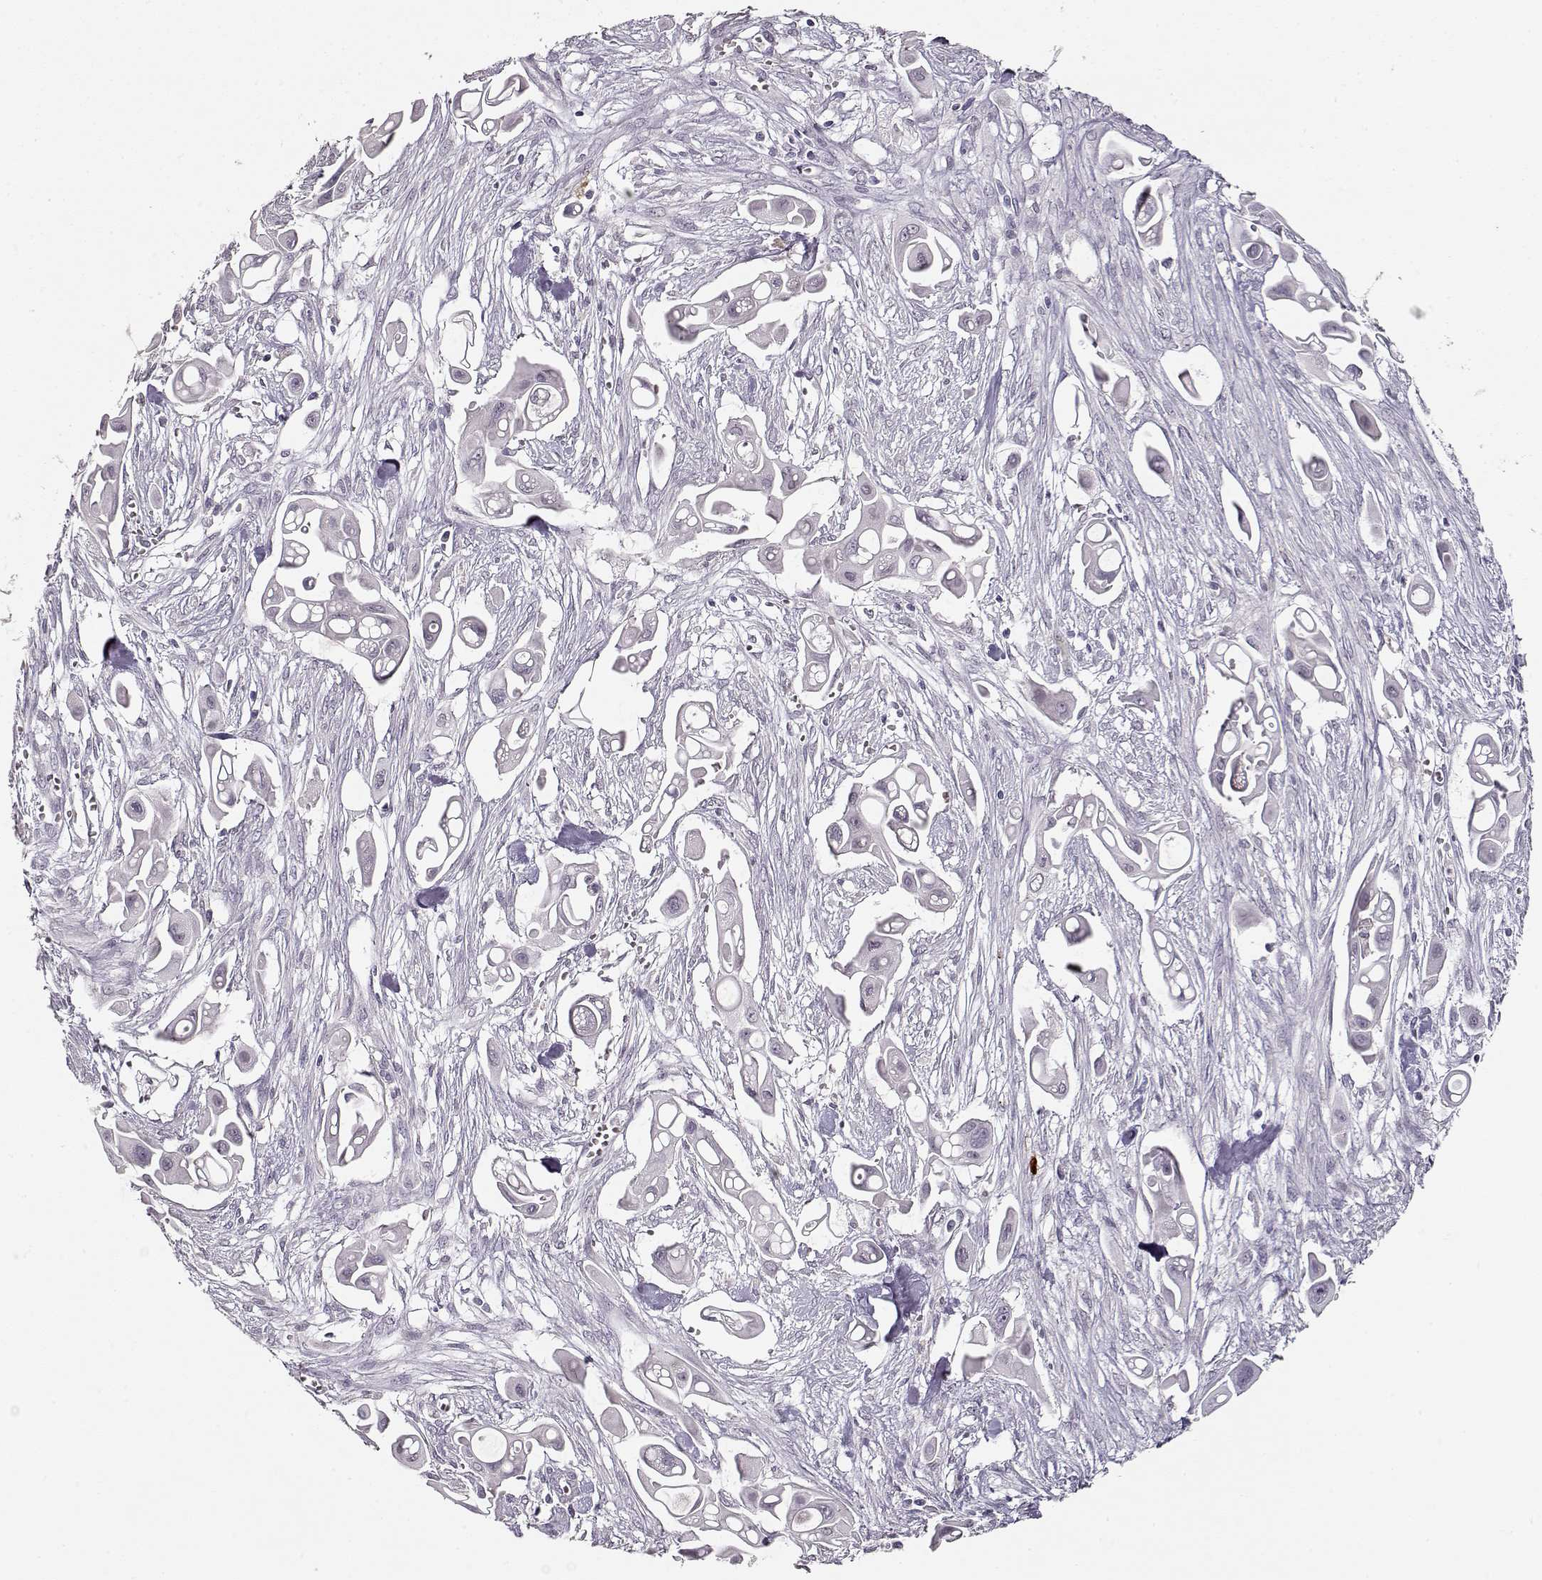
{"staining": {"intensity": "negative", "quantity": "none", "location": "none"}, "tissue": "pancreatic cancer", "cell_type": "Tumor cells", "image_type": "cancer", "snomed": [{"axis": "morphology", "description": "Adenocarcinoma, NOS"}, {"axis": "topography", "description": "Pancreas"}], "caption": "Adenocarcinoma (pancreatic) was stained to show a protein in brown. There is no significant expression in tumor cells. (DAB immunohistochemistry (IHC) visualized using brightfield microscopy, high magnification).", "gene": "S100B", "patient": {"sex": "male", "age": 50}}